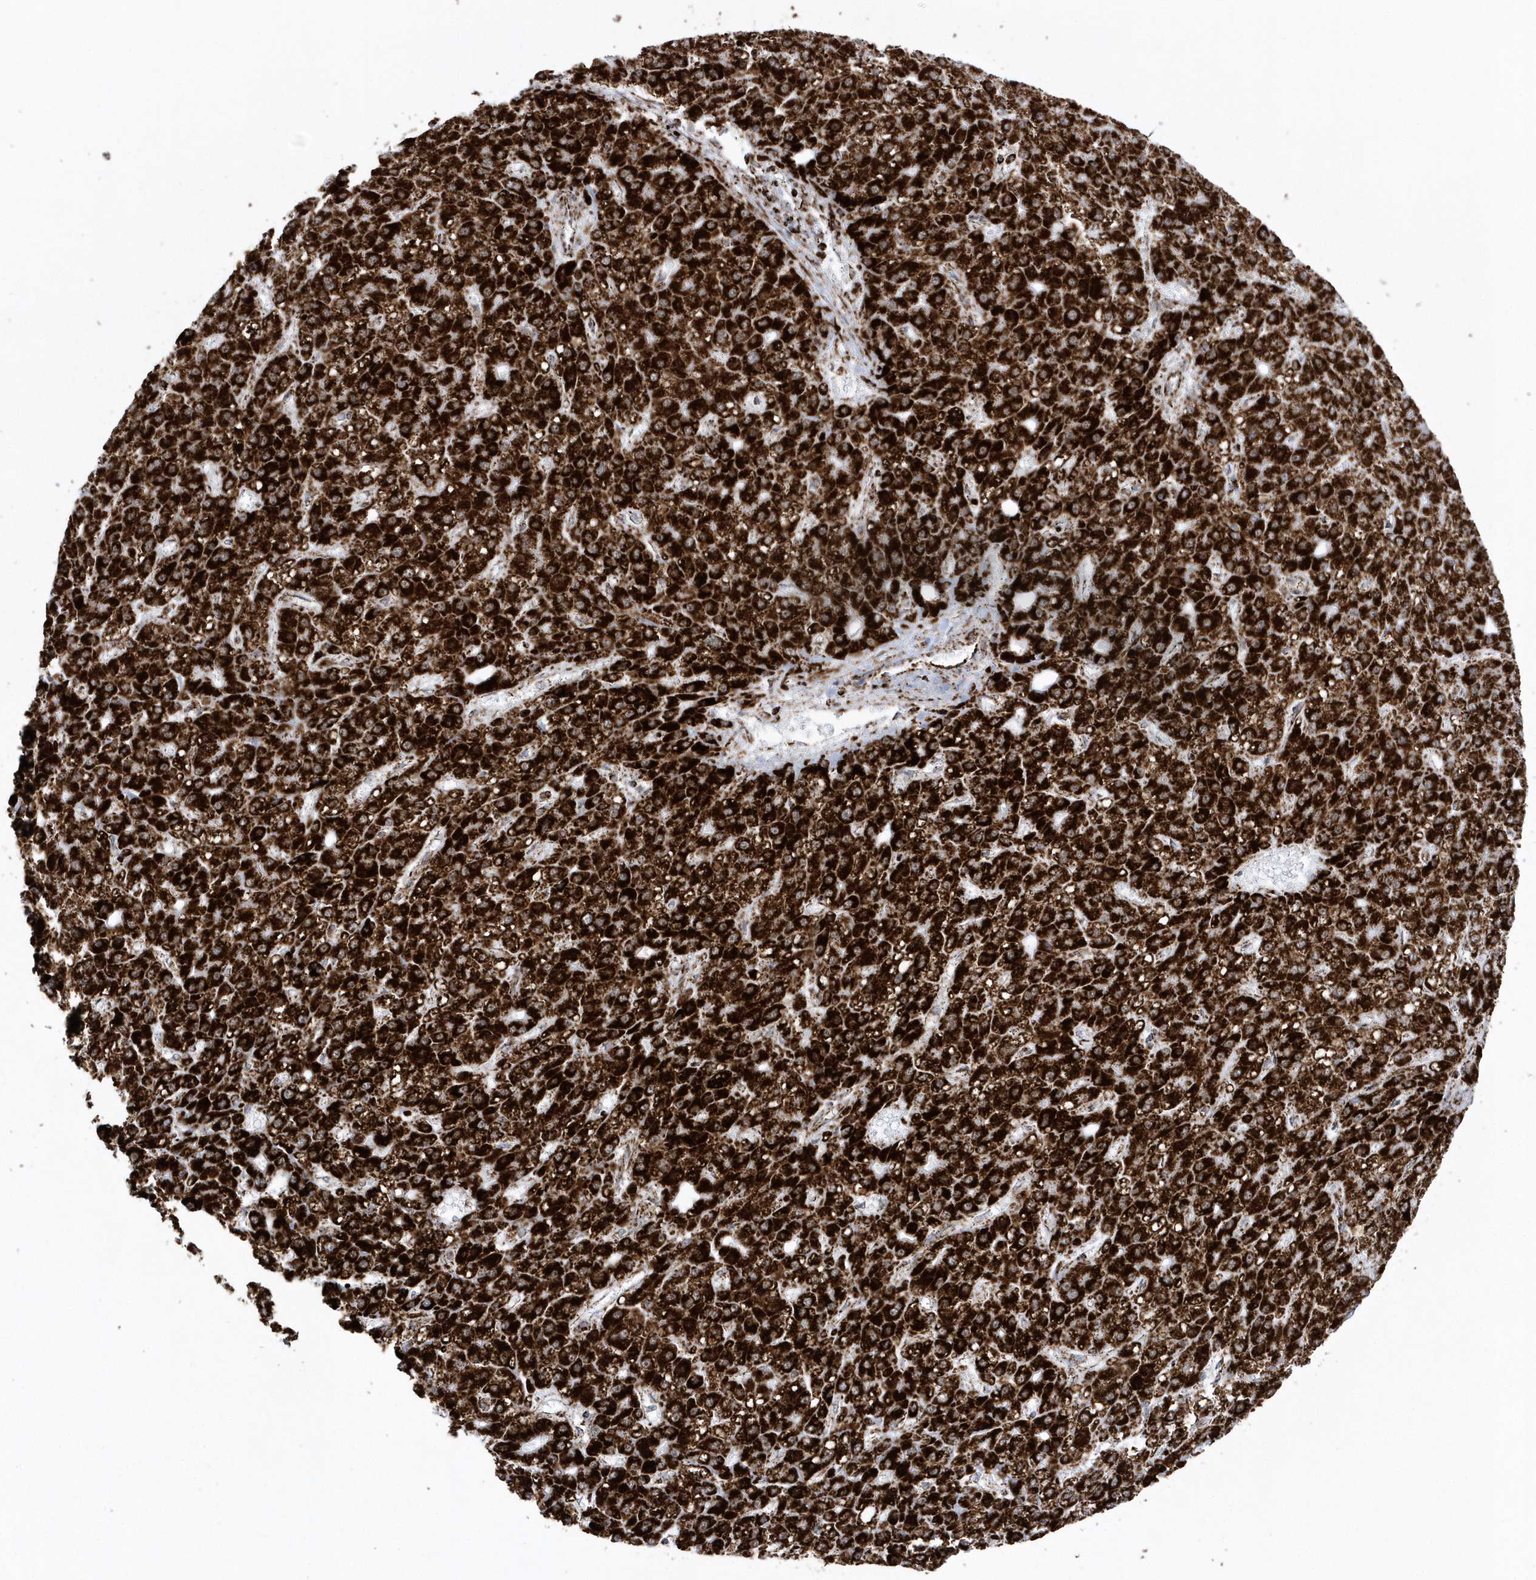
{"staining": {"intensity": "strong", "quantity": ">75%", "location": "cytoplasmic/membranous"}, "tissue": "liver cancer", "cell_type": "Tumor cells", "image_type": "cancer", "snomed": [{"axis": "morphology", "description": "Carcinoma, Hepatocellular, NOS"}, {"axis": "topography", "description": "Liver"}], "caption": "IHC micrograph of hepatocellular carcinoma (liver) stained for a protein (brown), which exhibits high levels of strong cytoplasmic/membranous expression in approximately >75% of tumor cells.", "gene": "CRY2", "patient": {"sex": "male", "age": 67}}